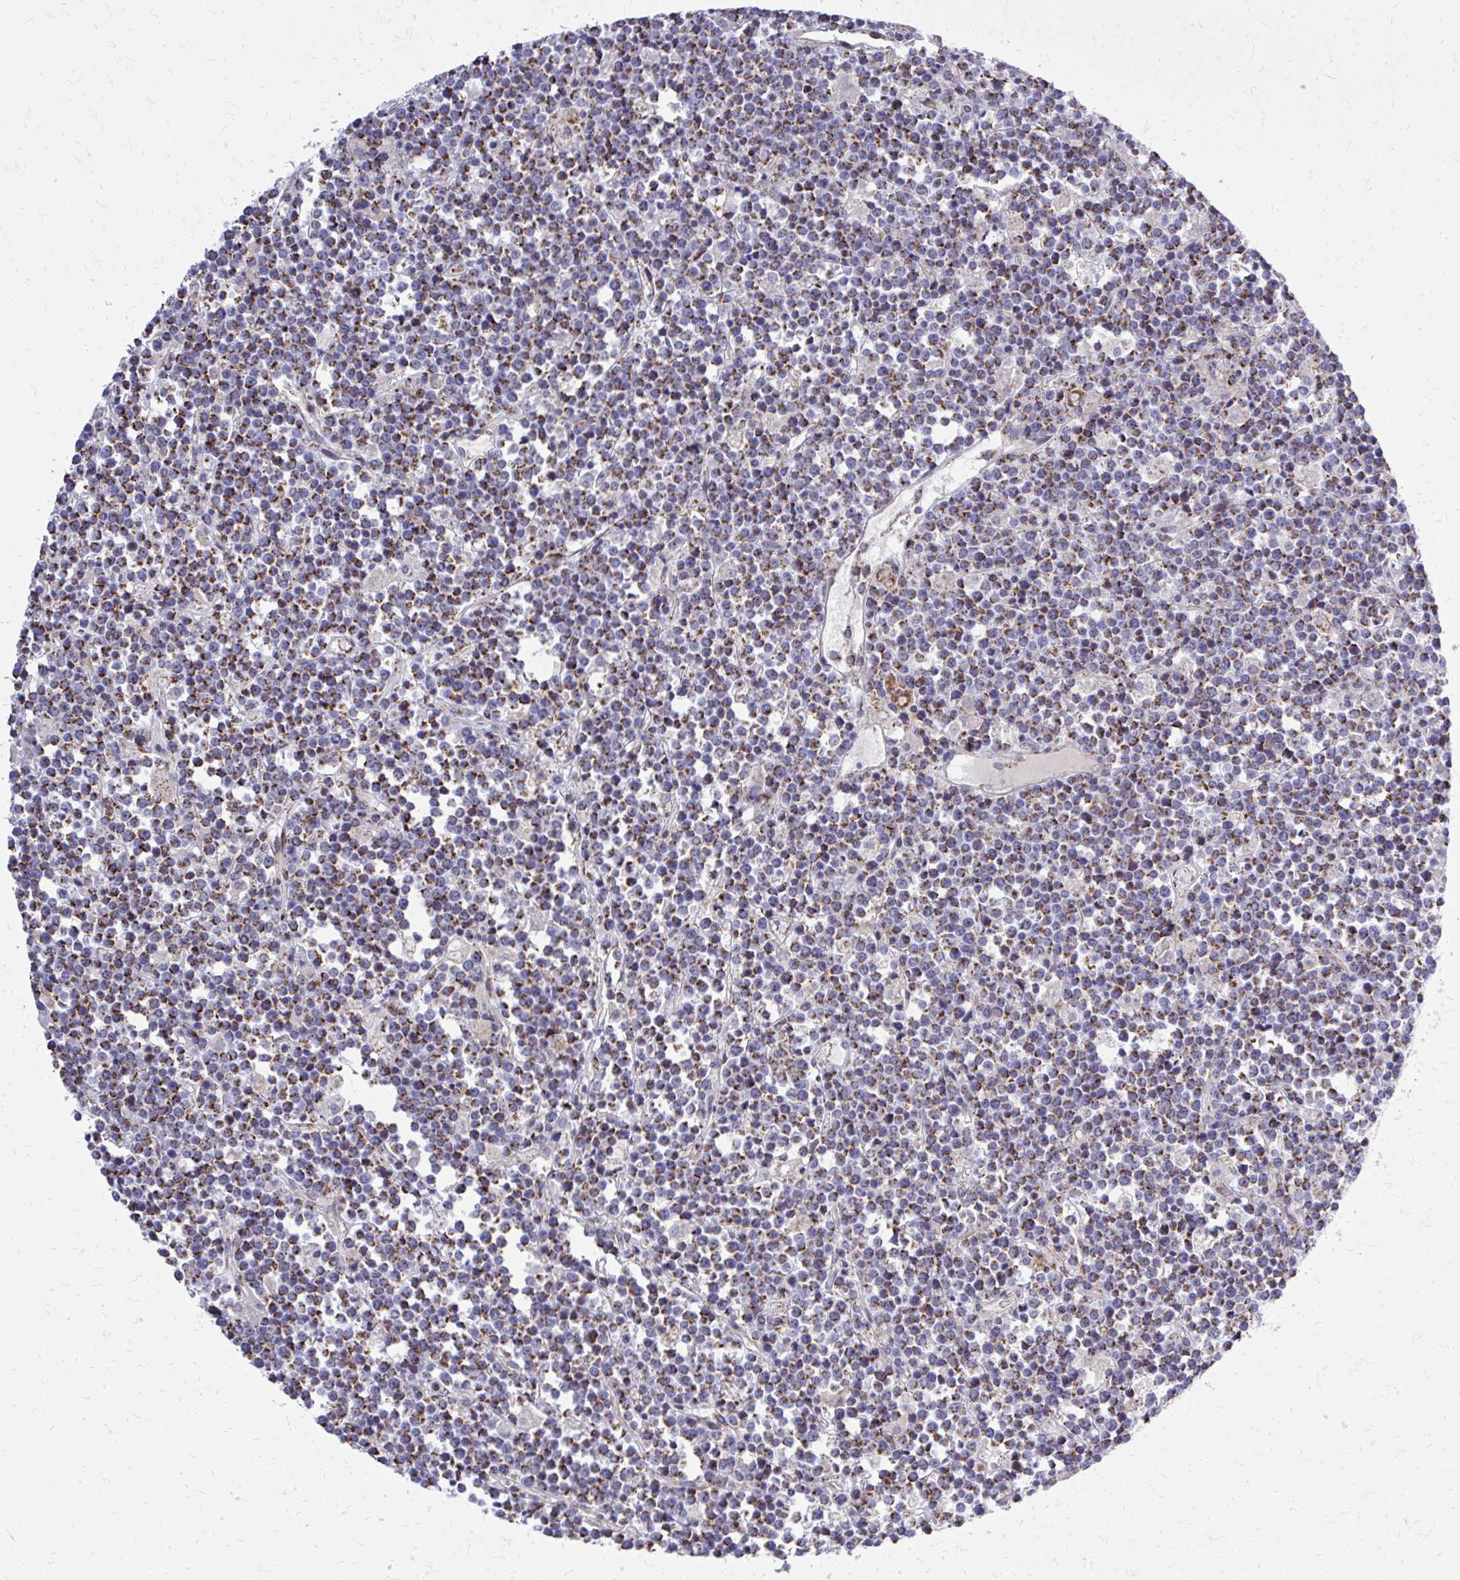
{"staining": {"intensity": "strong", "quantity": ">75%", "location": "cytoplasmic/membranous"}, "tissue": "lymphoma", "cell_type": "Tumor cells", "image_type": "cancer", "snomed": [{"axis": "morphology", "description": "Malignant lymphoma, non-Hodgkin's type, High grade"}, {"axis": "topography", "description": "Ovary"}], "caption": "Approximately >75% of tumor cells in high-grade malignant lymphoma, non-Hodgkin's type show strong cytoplasmic/membranous protein staining as visualized by brown immunohistochemical staining.", "gene": "ZNF362", "patient": {"sex": "female", "age": 56}}